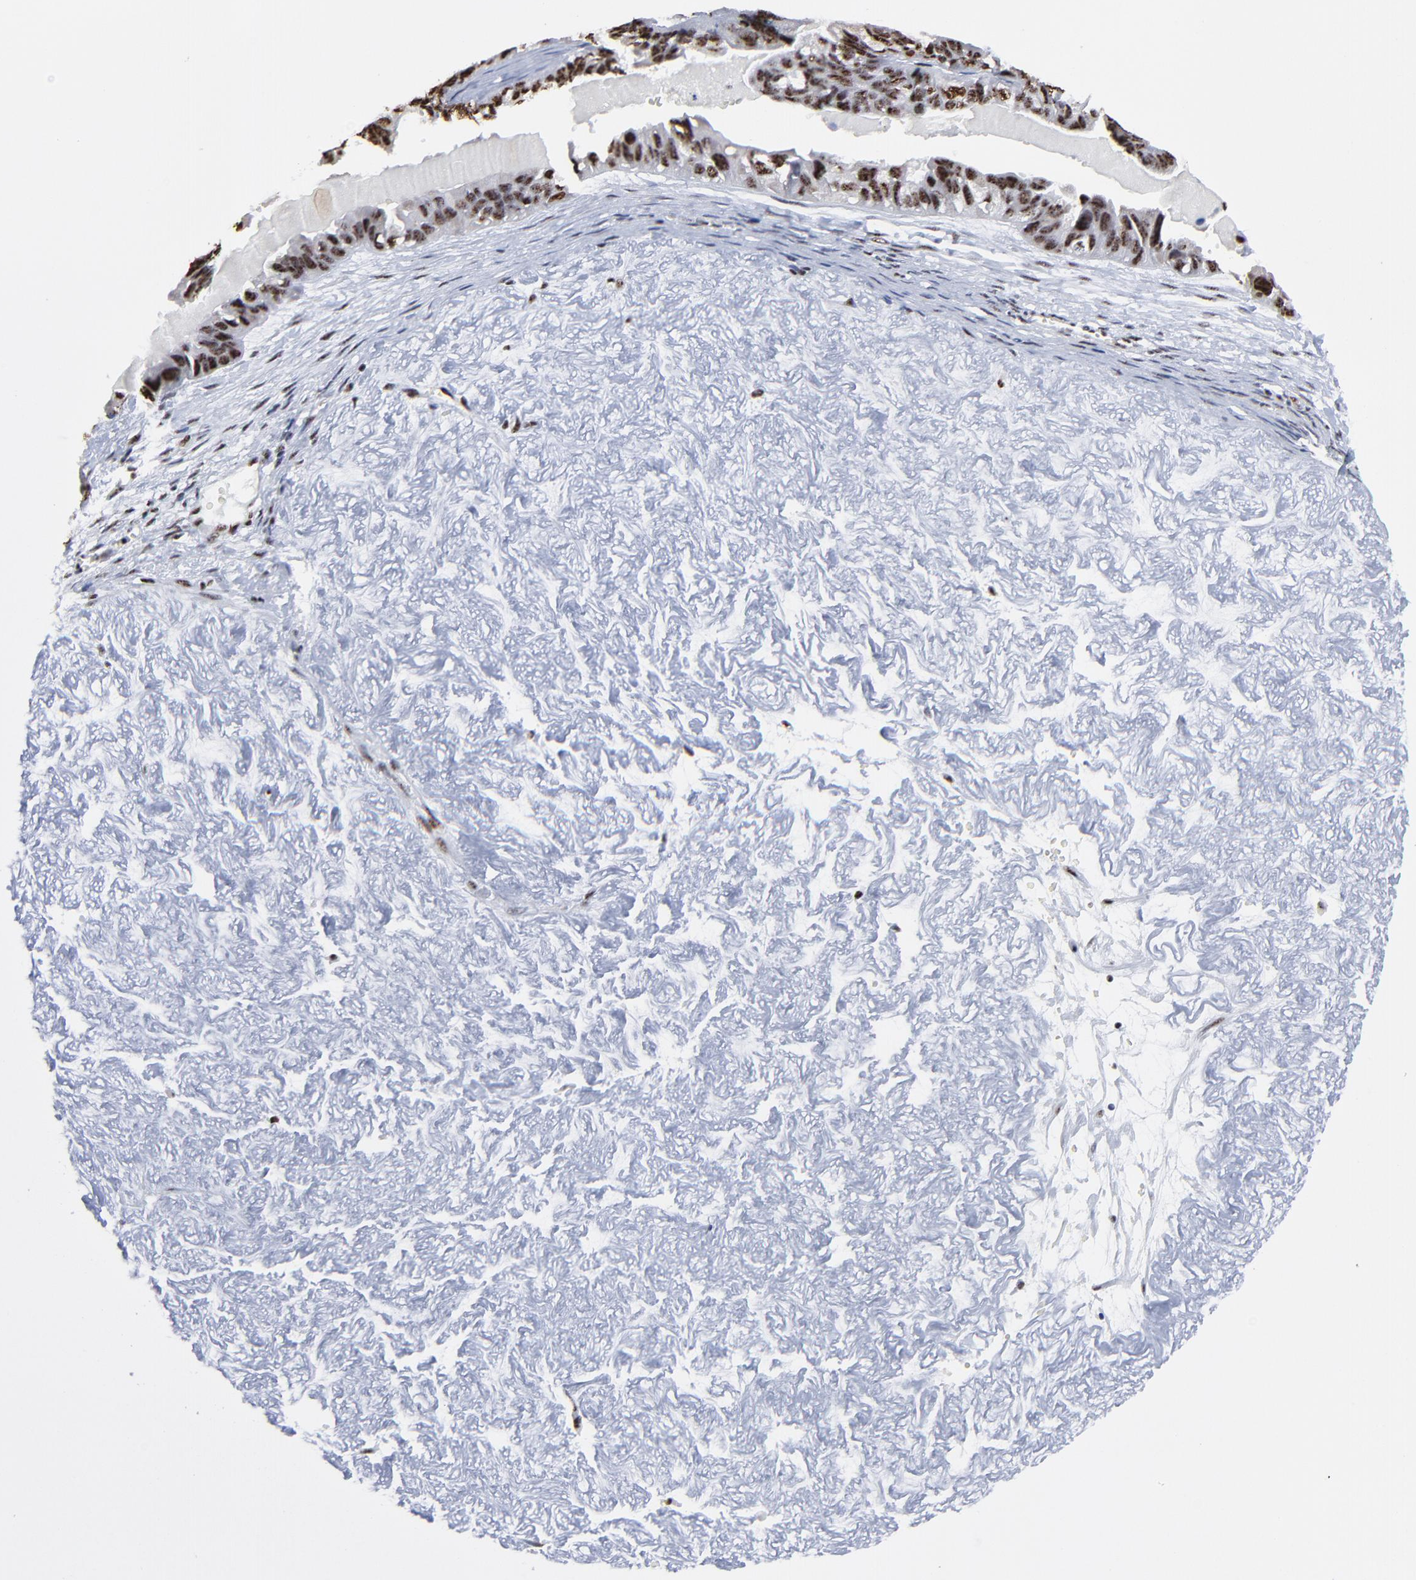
{"staining": {"intensity": "moderate", "quantity": ">75%", "location": "nuclear"}, "tissue": "ovarian cancer", "cell_type": "Tumor cells", "image_type": "cancer", "snomed": [{"axis": "morphology", "description": "Carcinoma, endometroid"}, {"axis": "topography", "description": "Ovary"}], "caption": "Protein analysis of ovarian cancer tissue reveals moderate nuclear expression in approximately >75% of tumor cells.", "gene": "MBD4", "patient": {"sex": "female", "age": 85}}